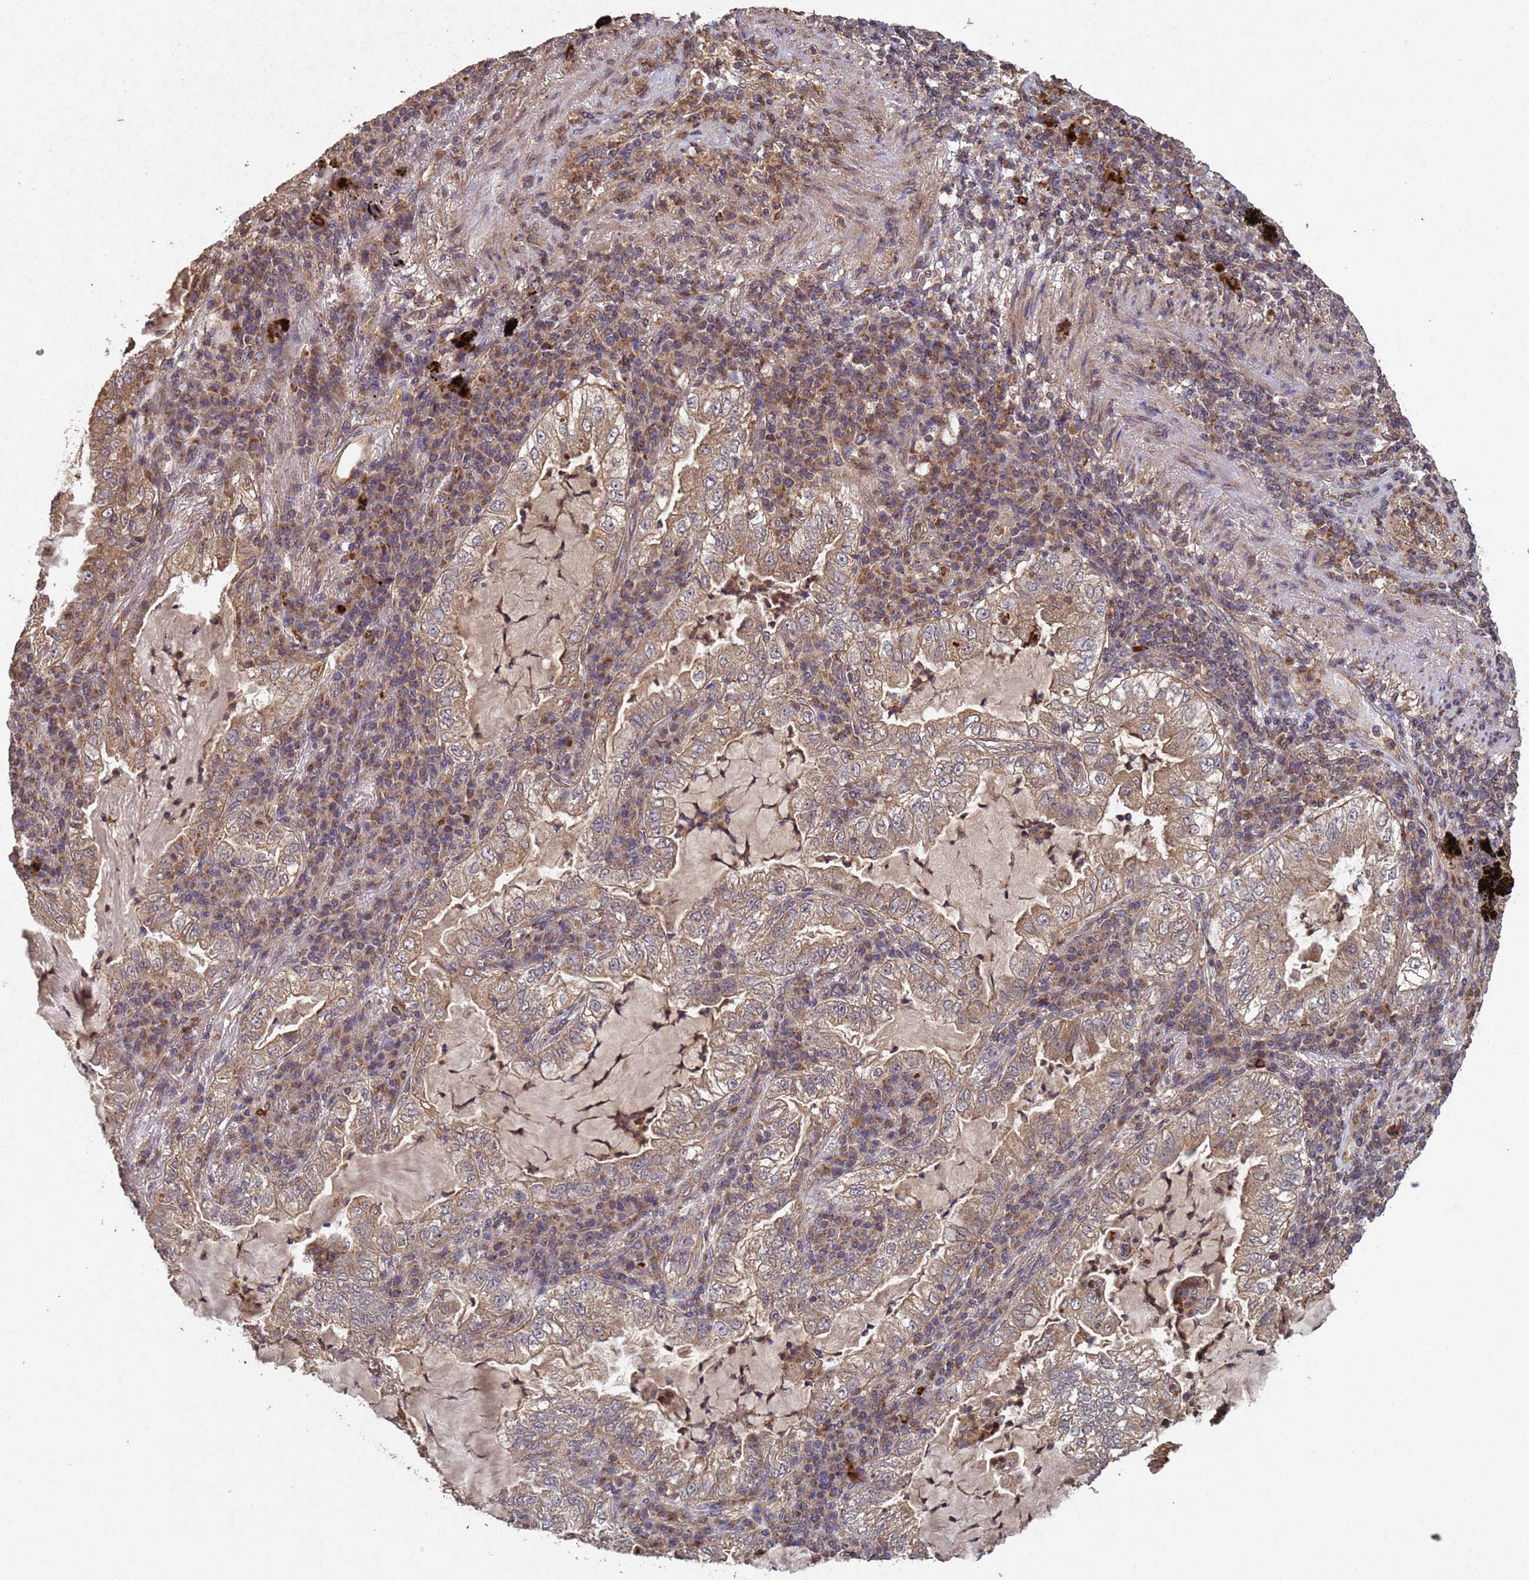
{"staining": {"intensity": "moderate", "quantity": ">75%", "location": "cytoplasmic/membranous"}, "tissue": "lung cancer", "cell_type": "Tumor cells", "image_type": "cancer", "snomed": [{"axis": "morphology", "description": "Adenocarcinoma, NOS"}, {"axis": "topography", "description": "Lung"}], "caption": "Adenocarcinoma (lung) was stained to show a protein in brown. There is medium levels of moderate cytoplasmic/membranous positivity in about >75% of tumor cells.", "gene": "FASTKD1", "patient": {"sex": "female", "age": 73}}